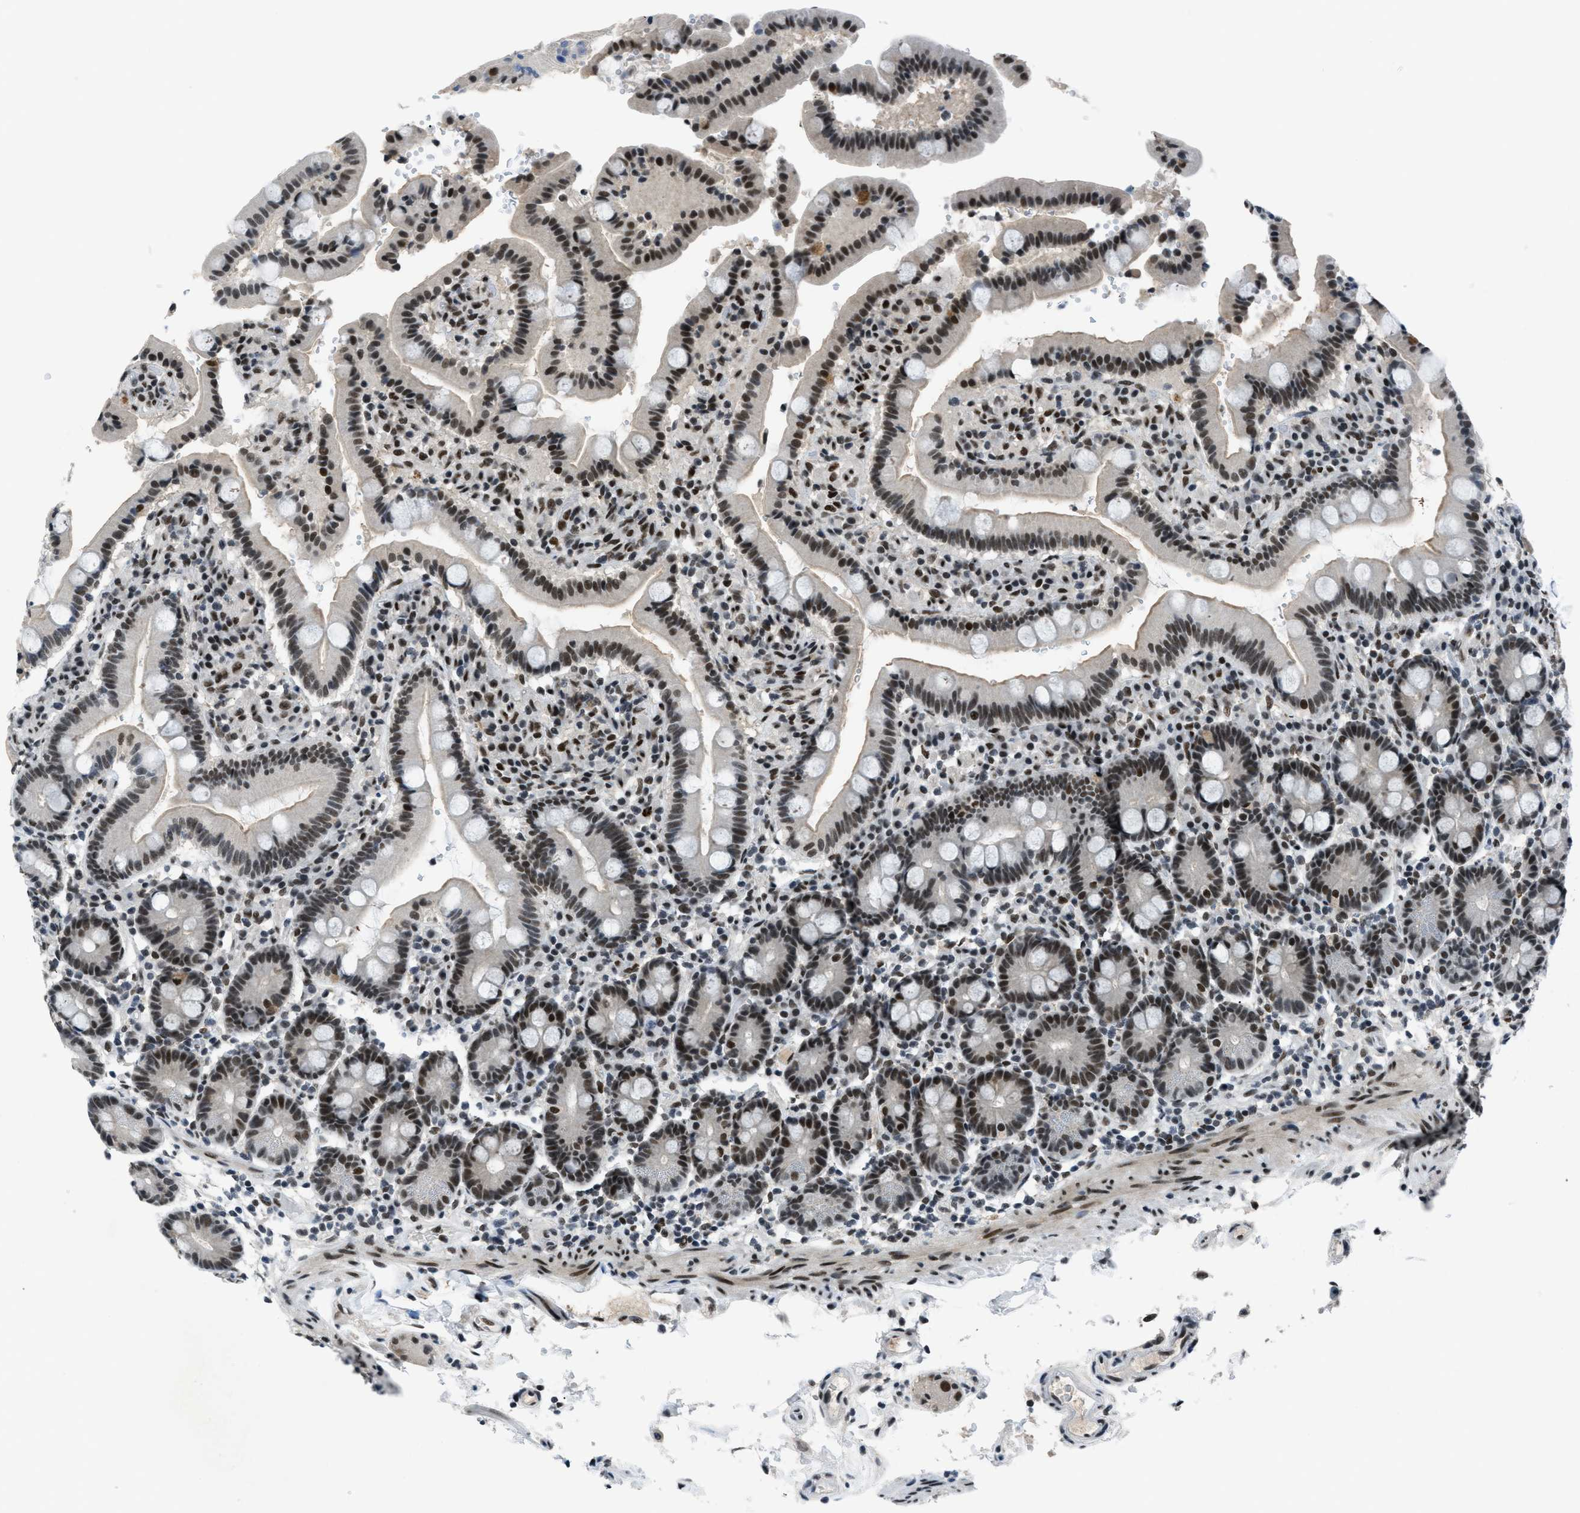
{"staining": {"intensity": "moderate", "quantity": ">75%", "location": "nuclear"}, "tissue": "duodenum", "cell_type": "Glandular cells", "image_type": "normal", "snomed": [{"axis": "morphology", "description": "Normal tissue, NOS"}, {"axis": "topography", "description": "Small intestine, NOS"}], "caption": "Duodenum stained with DAB immunohistochemistry (IHC) demonstrates medium levels of moderate nuclear expression in about >75% of glandular cells.", "gene": "GATAD2B", "patient": {"sex": "female", "age": 71}}